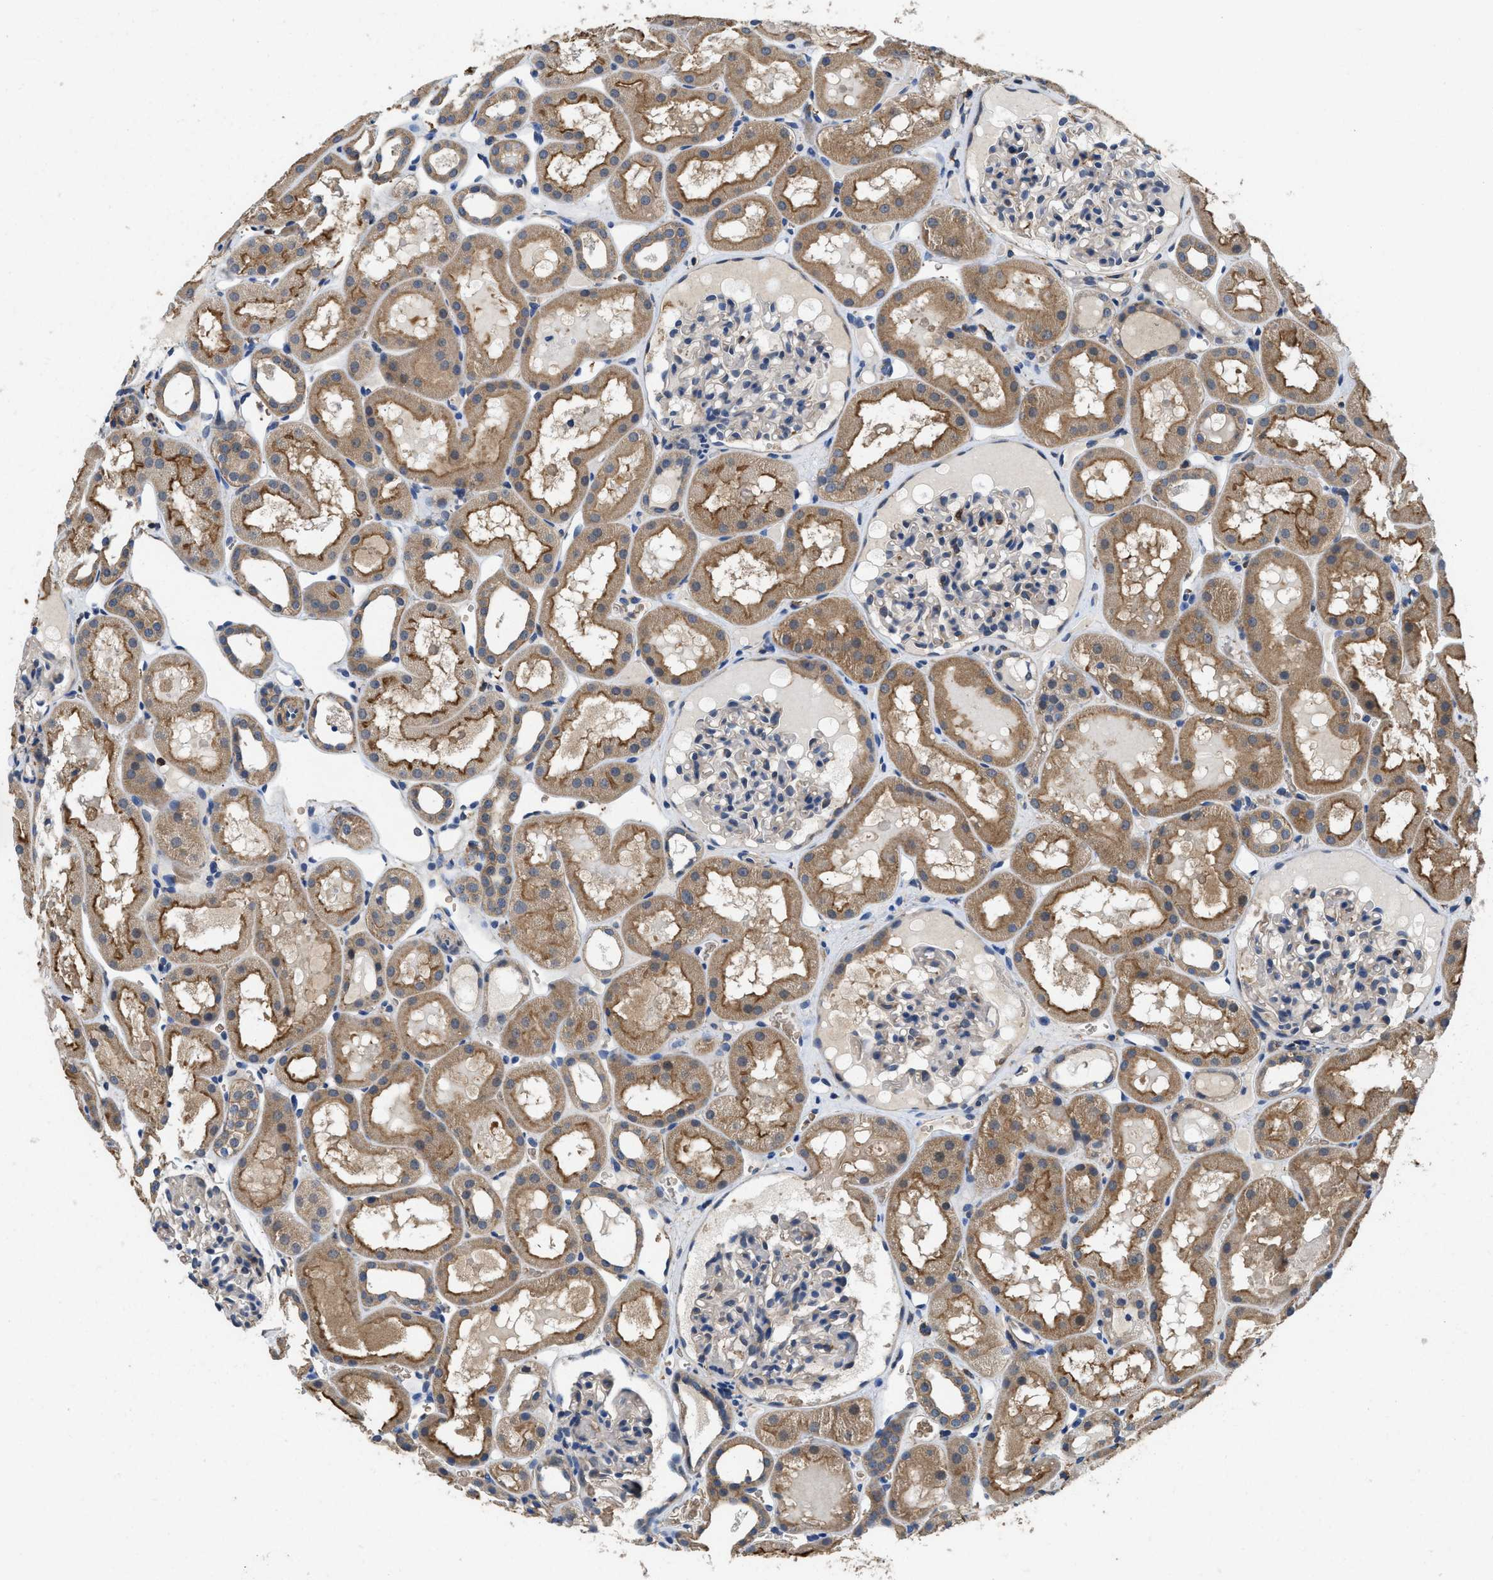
{"staining": {"intensity": "negative", "quantity": "none", "location": "none"}, "tissue": "kidney", "cell_type": "Cells in glomeruli", "image_type": "normal", "snomed": [{"axis": "morphology", "description": "Normal tissue, NOS"}, {"axis": "topography", "description": "Kidney"}, {"axis": "topography", "description": "Urinary bladder"}], "caption": "Immunohistochemical staining of unremarkable kidney shows no significant expression in cells in glomeruli.", "gene": "LINGO2", "patient": {"sex": "male", "age": 16}}